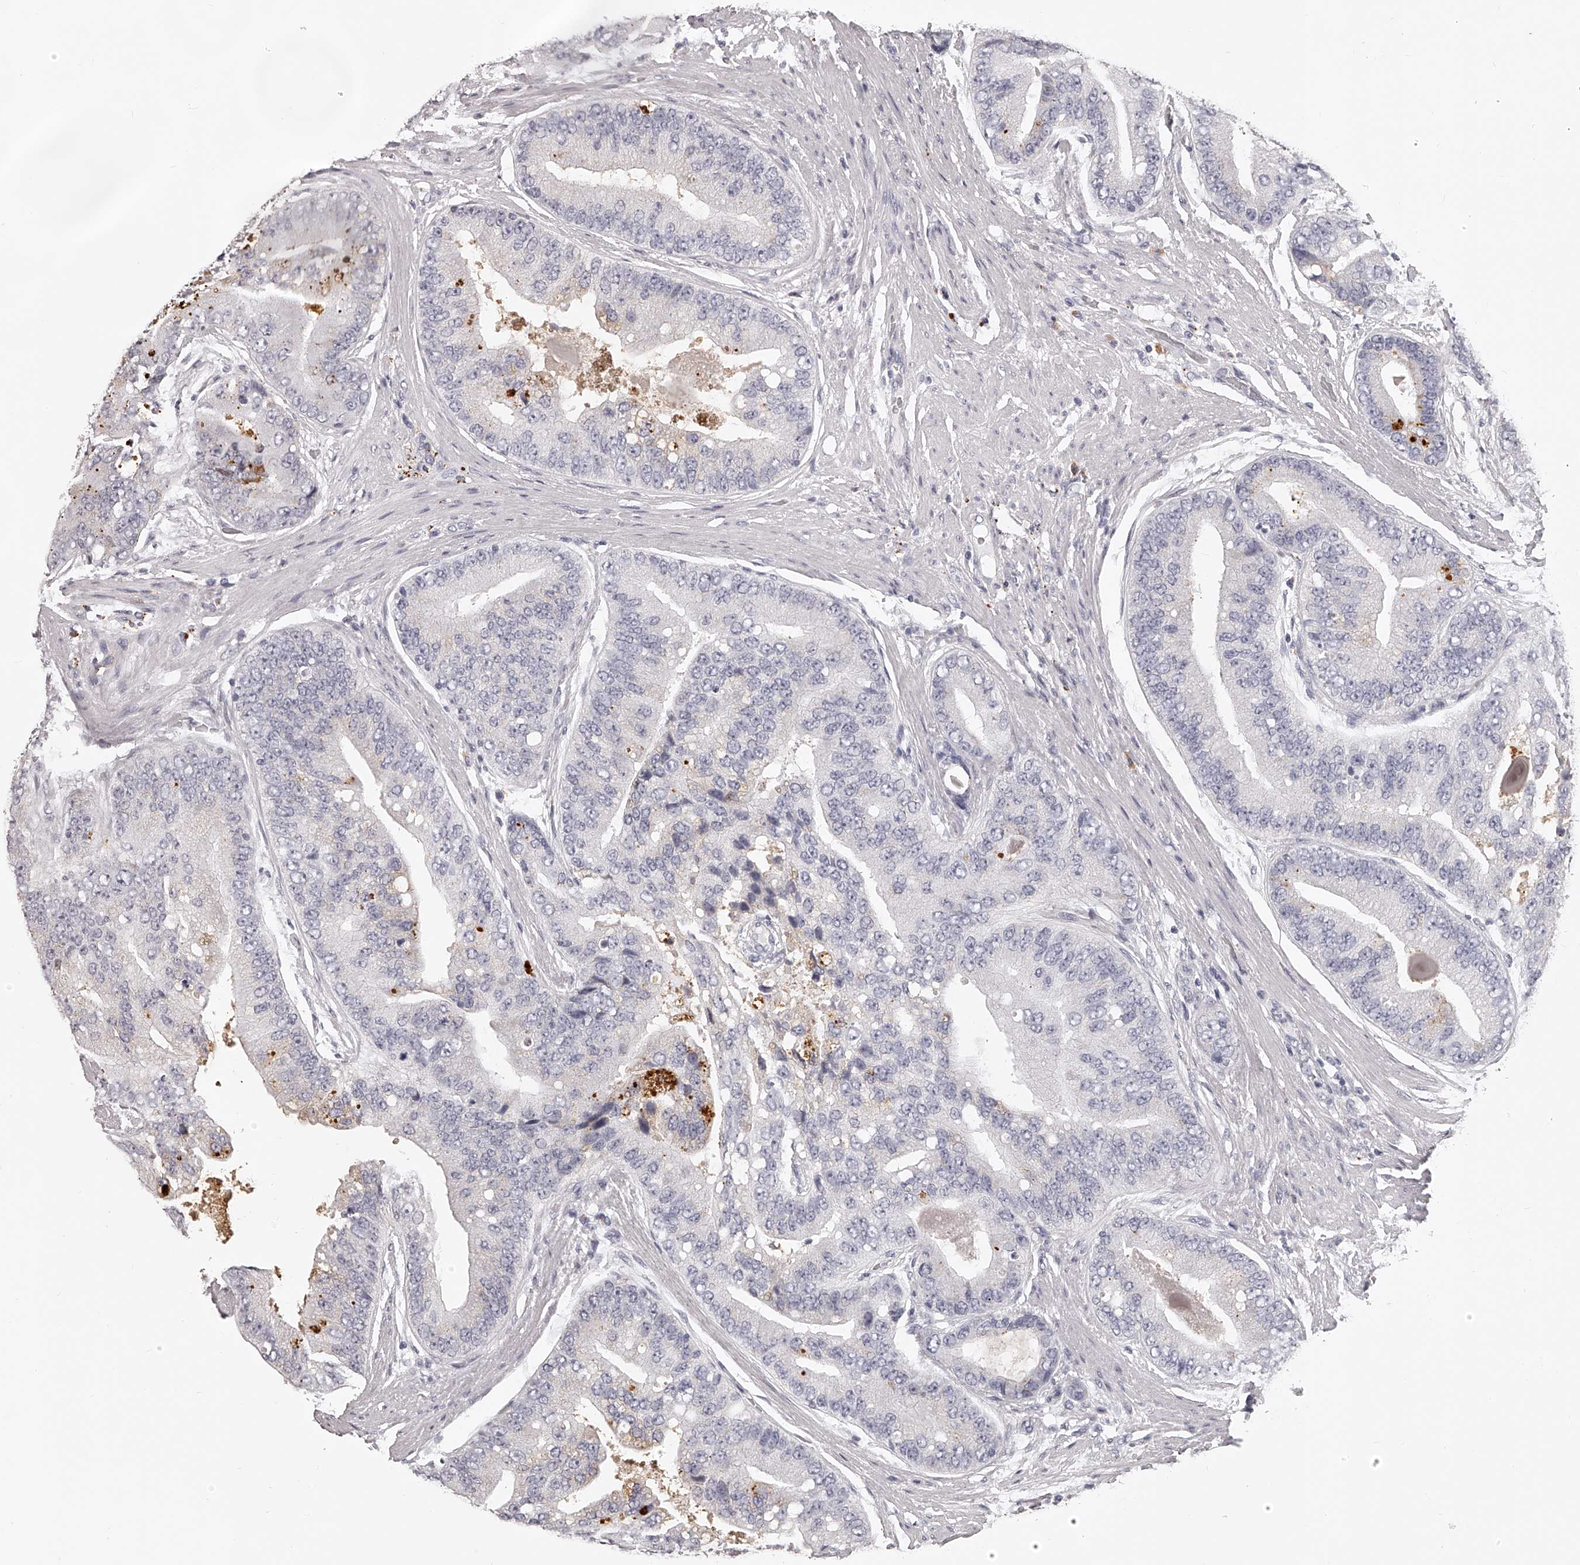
{"staining": {"intensity": "negative", "quantity": "none", "location": "none"}, "tissue": "prostate cancer", "cell_type": "Tumor cells", "image_type": "cancer", "snomed": [{"axis": "morphology", "description": "Adenocarcinoma, High grade"}, {"axis": "topography", "description": "Prostate"}], "caption": "This is a micrograph of IHC staining of high-grade adenocarcinoma (prostate), which shows no staining in tumor cells.", "gene": "DMRT1", "patient": {"sex": "male", "age": 70}}